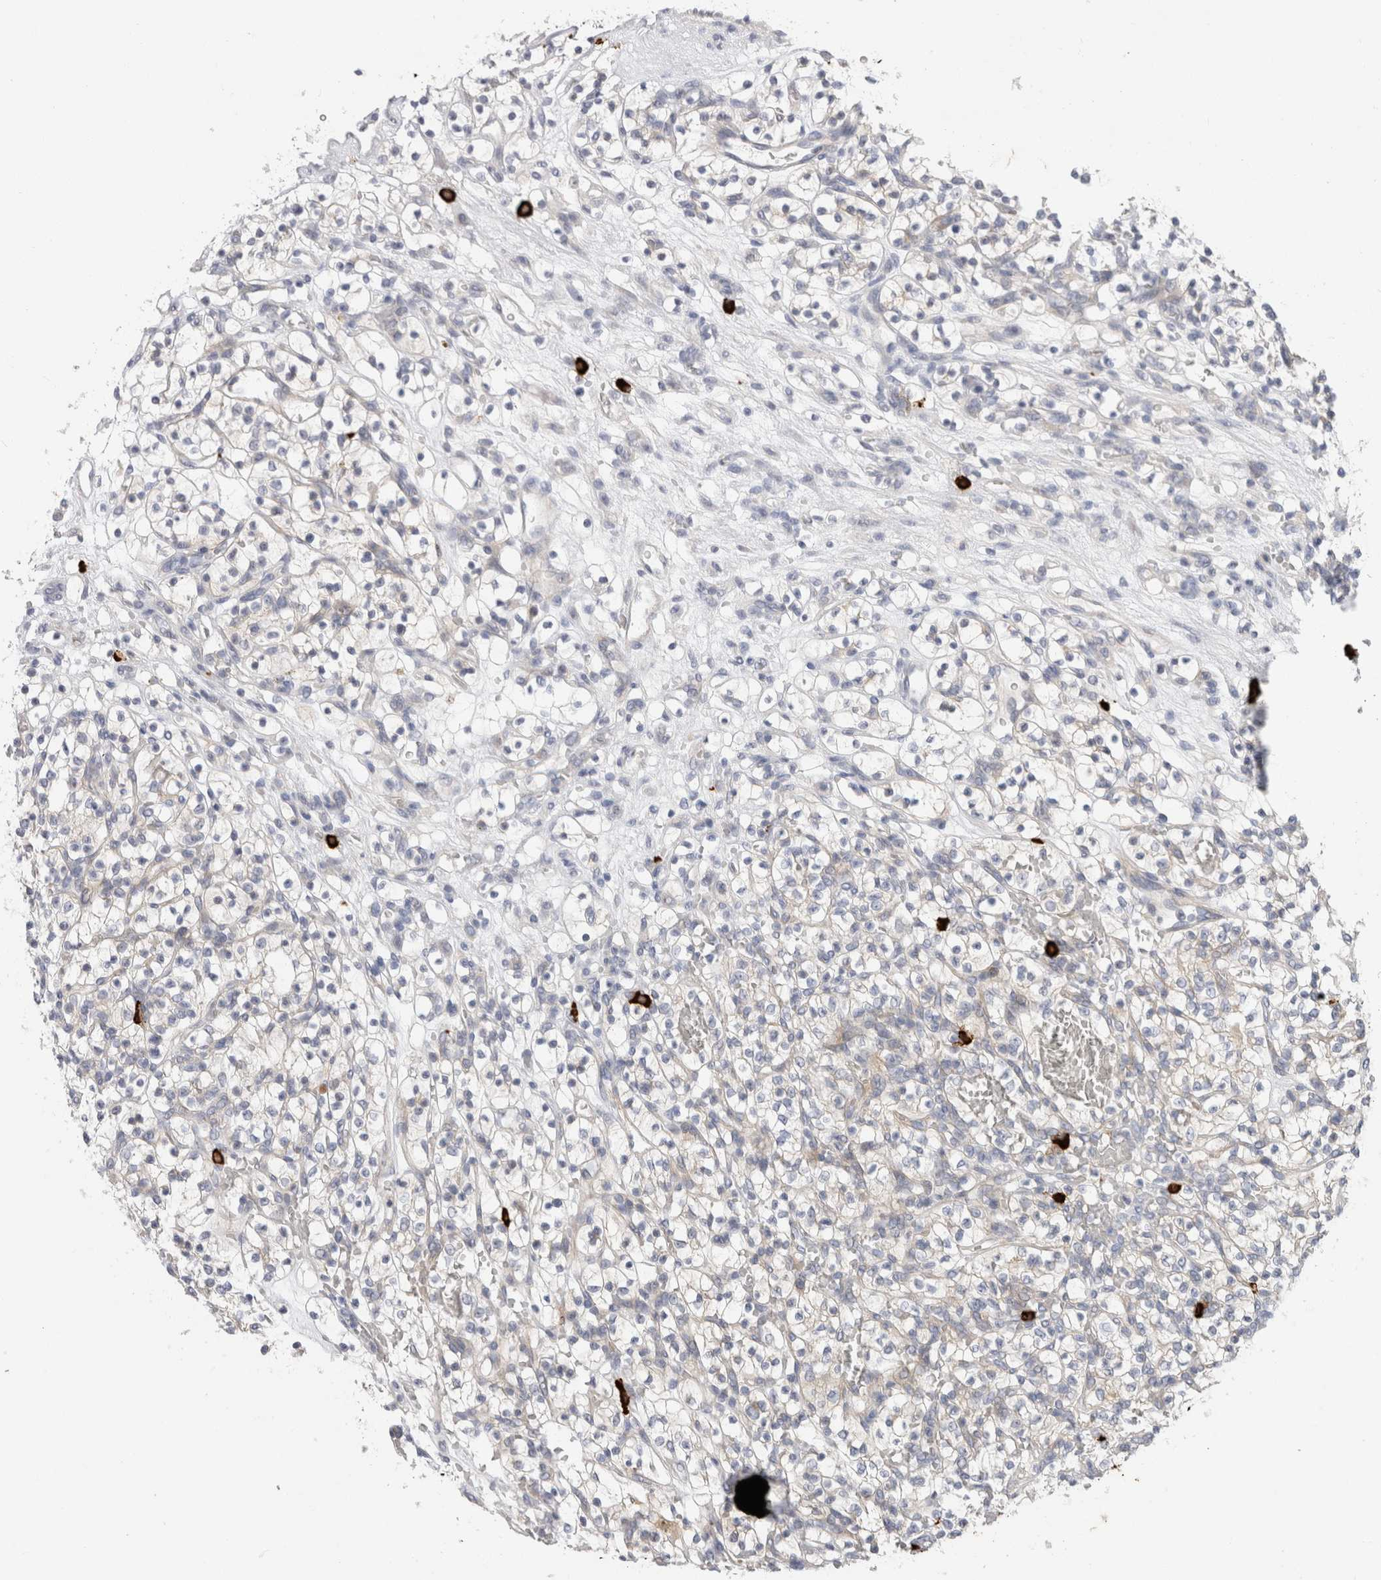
{"staining": {"intensity": "negative", "quantity": "none", "location": "none"}, "tissue": "renal cancer", "cell_type": "Tumor cells", "image_type": "cancer", "snomed": [{"axis": "morphology", "description": "Adenocarcinoma, NOS"}, {"axis": "topography", "description": "Kidney"}], "caption": "The micrograph shows no significant expression in tumor cells of renal cancer (adenocarcinoma).", "gene": "SPINK2", "patient": {"sex": "female", "age": 57}}